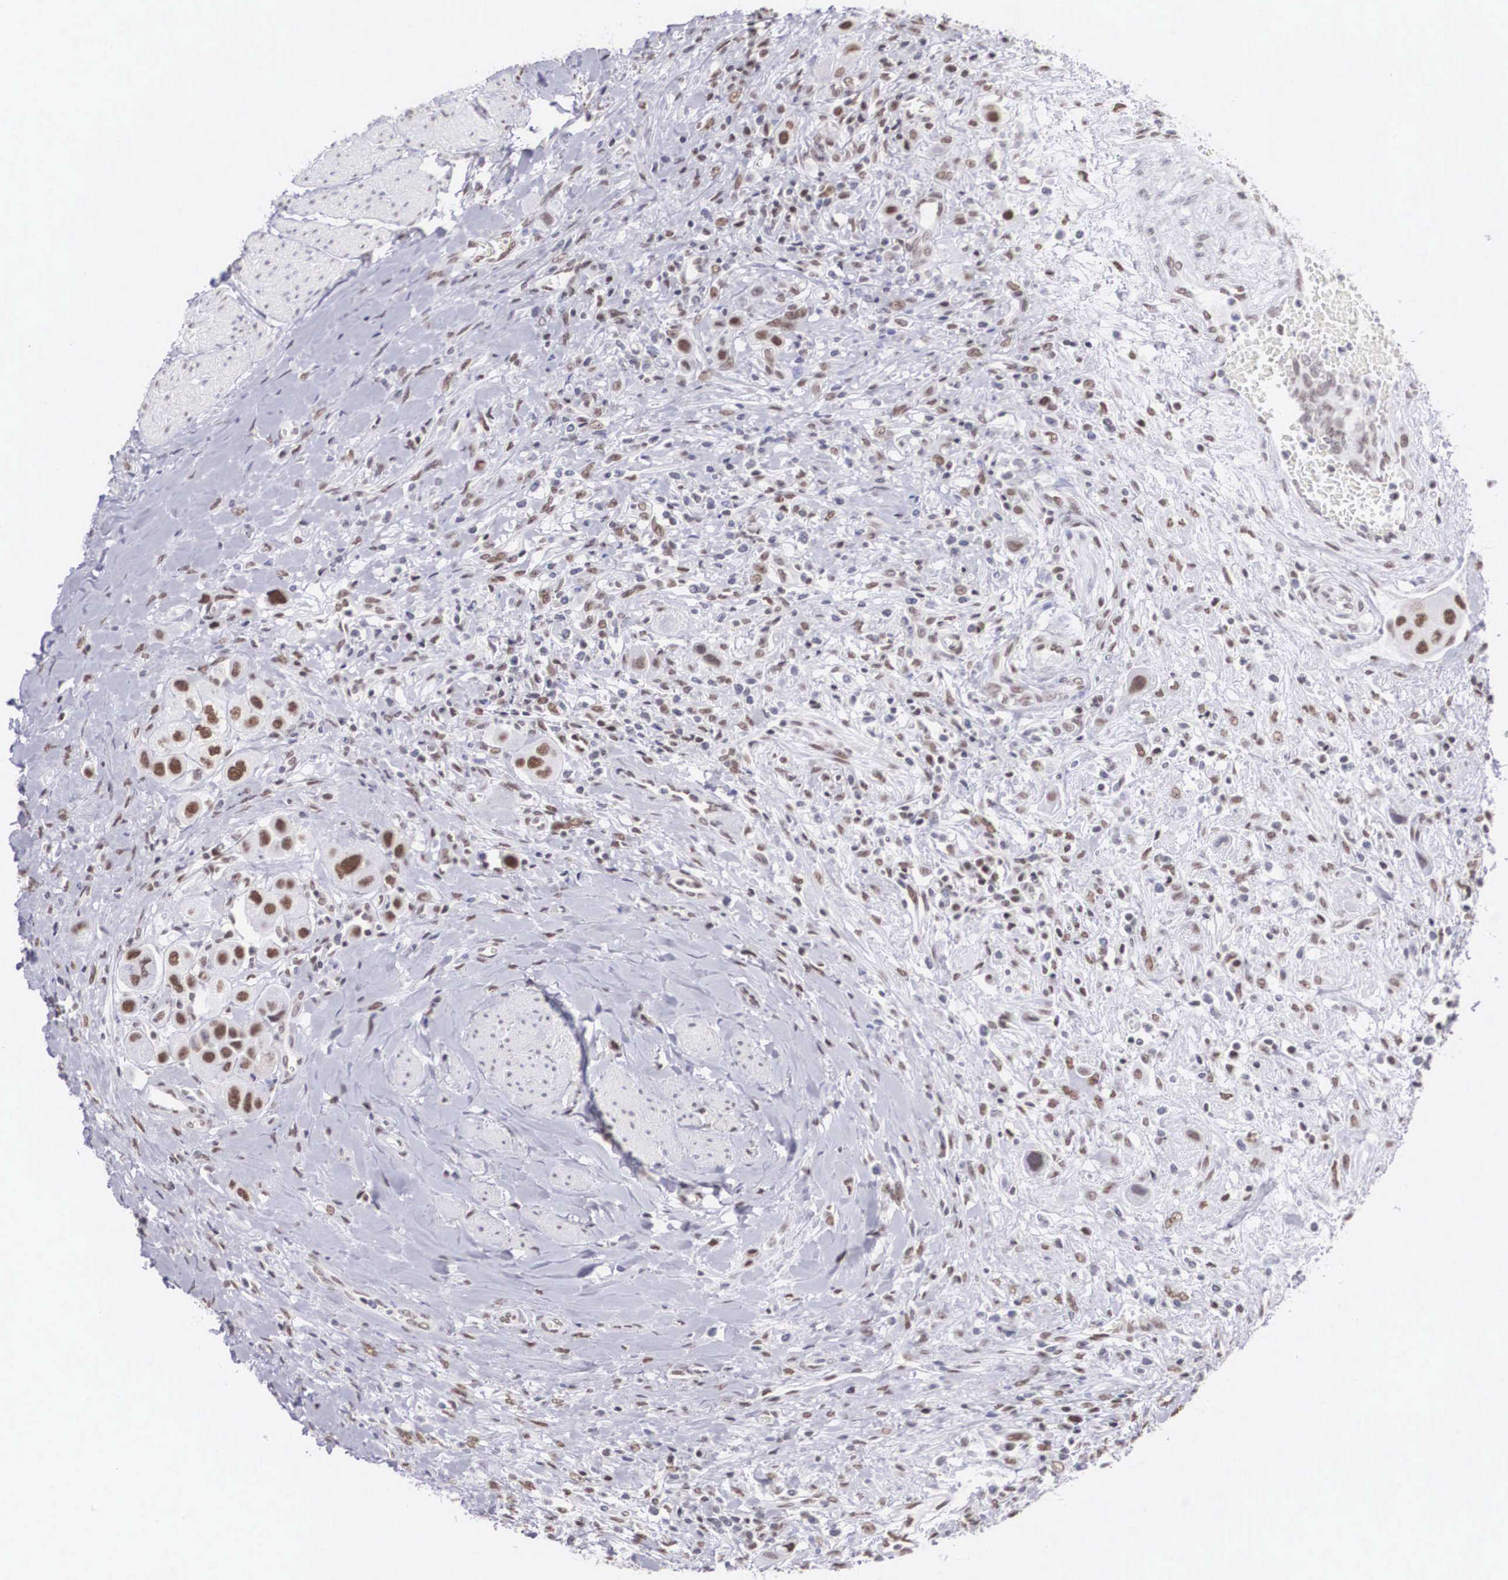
{"staining": {"intensity": "weak", "quantity": "25%-75%", "location": "nuclear"}, "tissue": "urothelial cancer", "cell_type": "Tumor cells", "image_type": "cancer", "snomed": [{"axis": "morphology", "description": "Urothelial carcinoma, High grade"}, {"axis": "topography", "description": "Urinary bladder"}], "caption": "The histopathology image reveals immunohistochemical staining of urothelial cancer. There is weak nuclear staining is seen in about 25%-75% of tumor cells. (Stains: DAB in brown, nuclei in blue, Microscopy: brightfield microscopy at high magnification).", "gene": "CSTF2", "patient": {"sex": "male", "age": 50}}